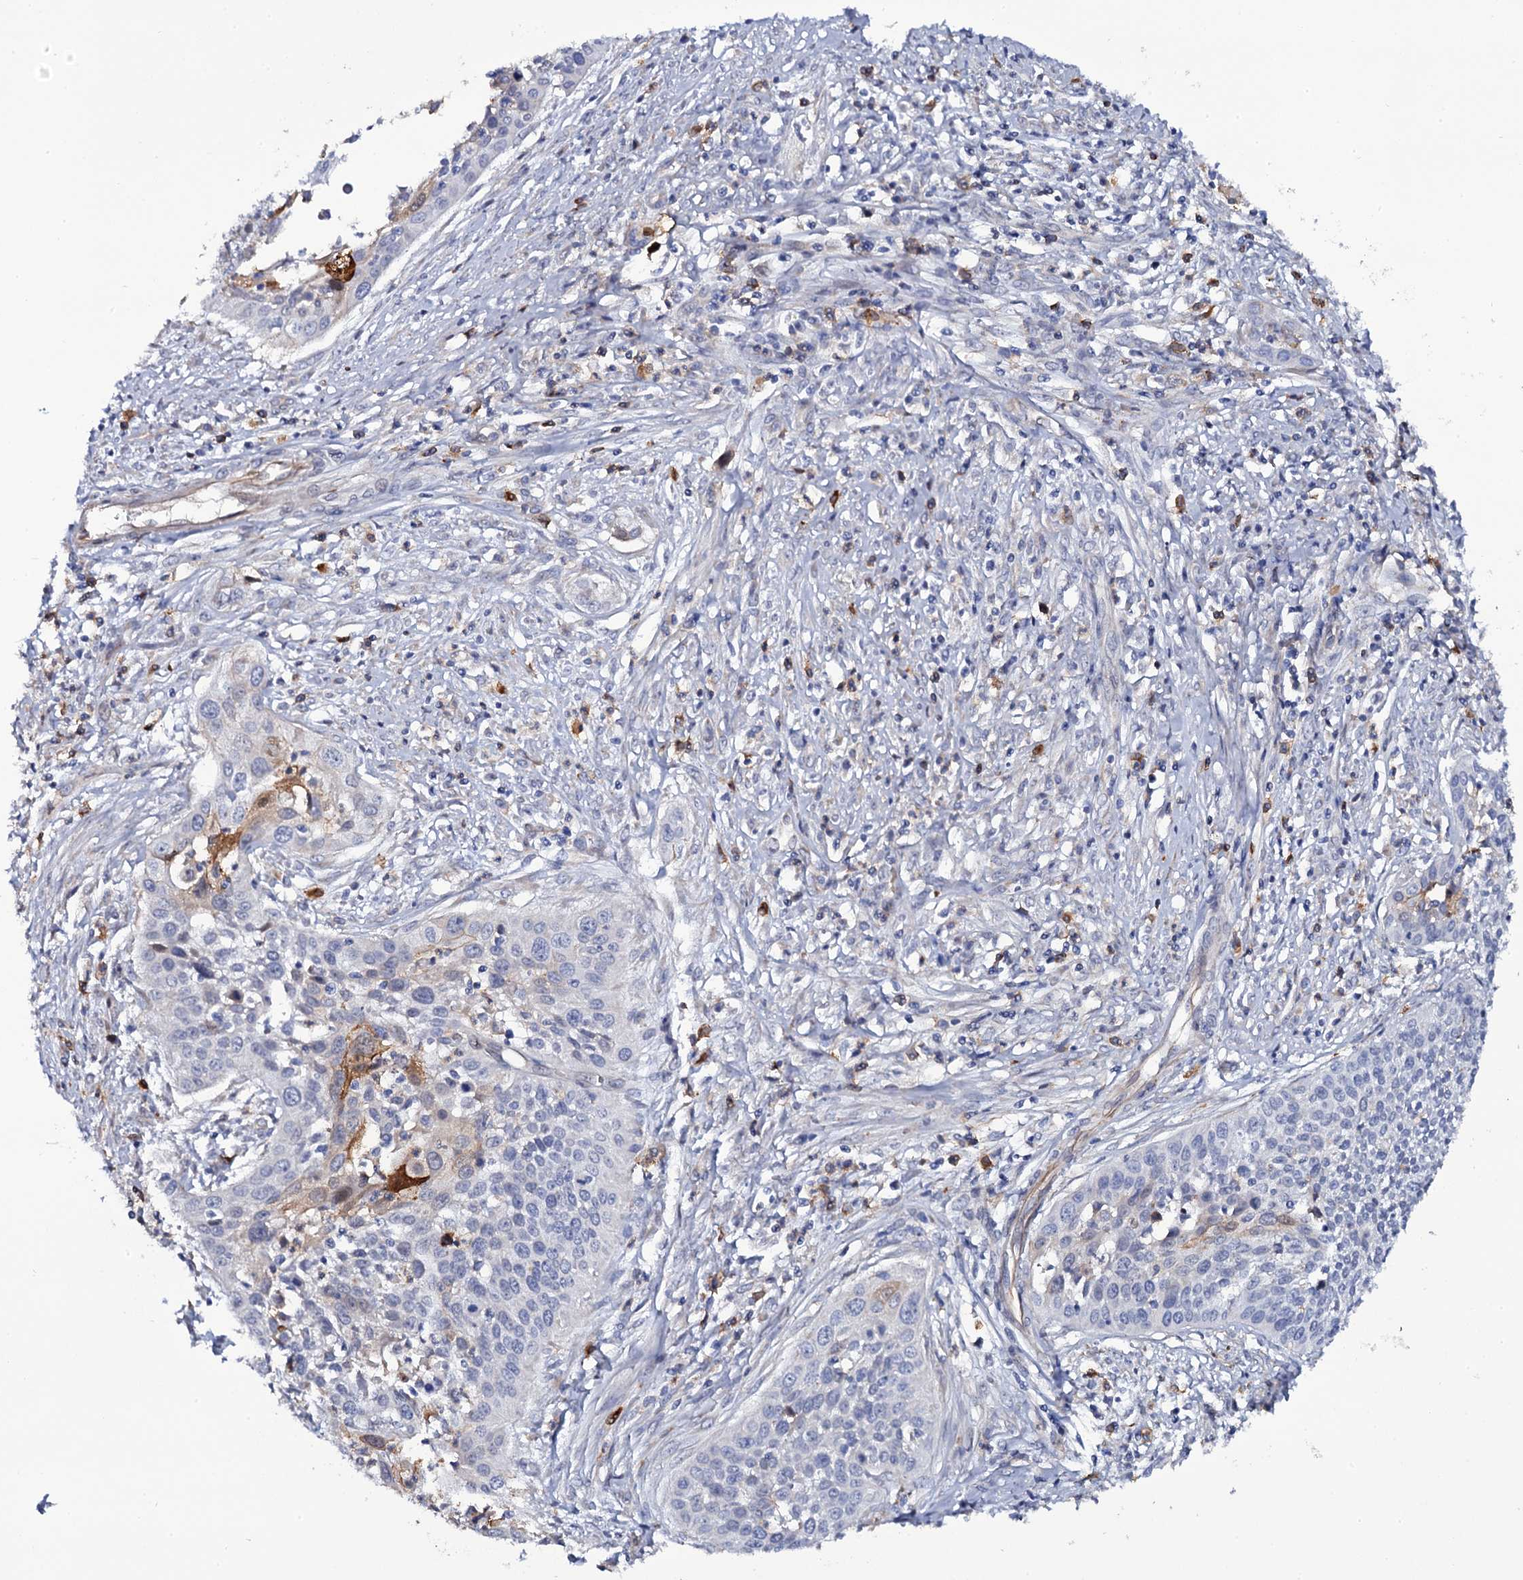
{"staining": {"intensity": "negative", "quantity": "none", "location": "none"}, "tissue": "cervical cancer", "cell_type": "Tumor cells", "image_type": "cancer", "snomed": [{"axis": "morphology", "description": "Squamous cell carcinoma, NOS"}, {"axis": "topography", "description": "Cervix"}], "caption": "There is no significant positivity in tumor cells of cervical cancer (squamous cell carcinoma).", "gene": "TTC23", "patient": {"sex": "female", "age": 34}}